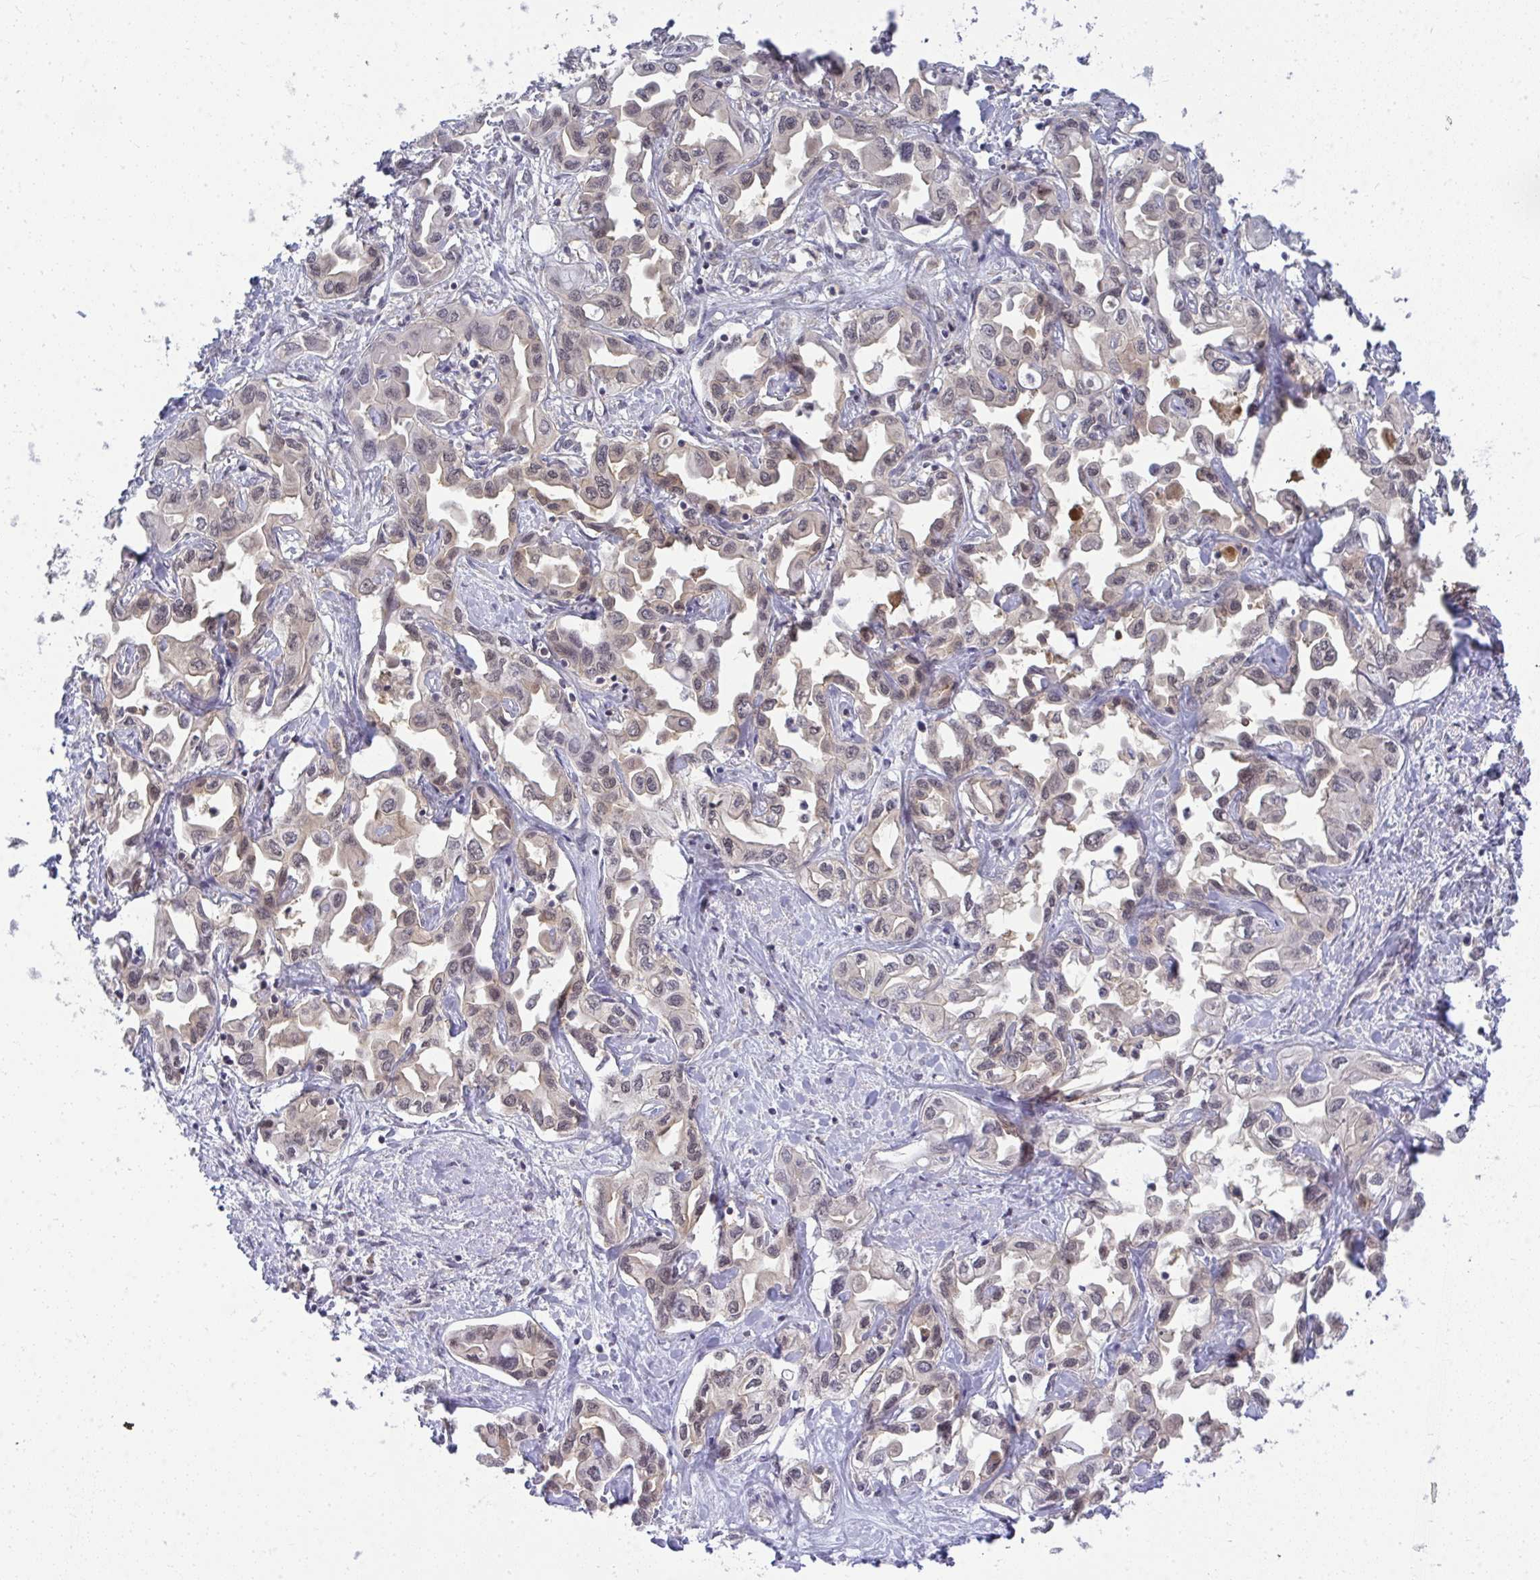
{"staining": {"intensity": "weak", "quantity": "25%-75%", "location": "nuclear"}, "tissue": "liver cancer", "cell_type": "Tumor cells", "image_type": "cancer", "snomed": [{"axis": "morphology", "description": "Cholangiocarcinoma"}, {"axis": "topography", "description": "Liver"}], "caption": "DAB (3,3'-diaminobenzidine) immunohistochemical staining of human liver cholangiocarcinoma displays weak nuclear protein staining in approximately 25%-75% of tumor cells. (DAB (3,3'-diaminobenzidine) IHC, brown staining for protein, blue staining for nuclei).", "gene": "HDHD2", "patient": {"sex": "female", "age": 64}}